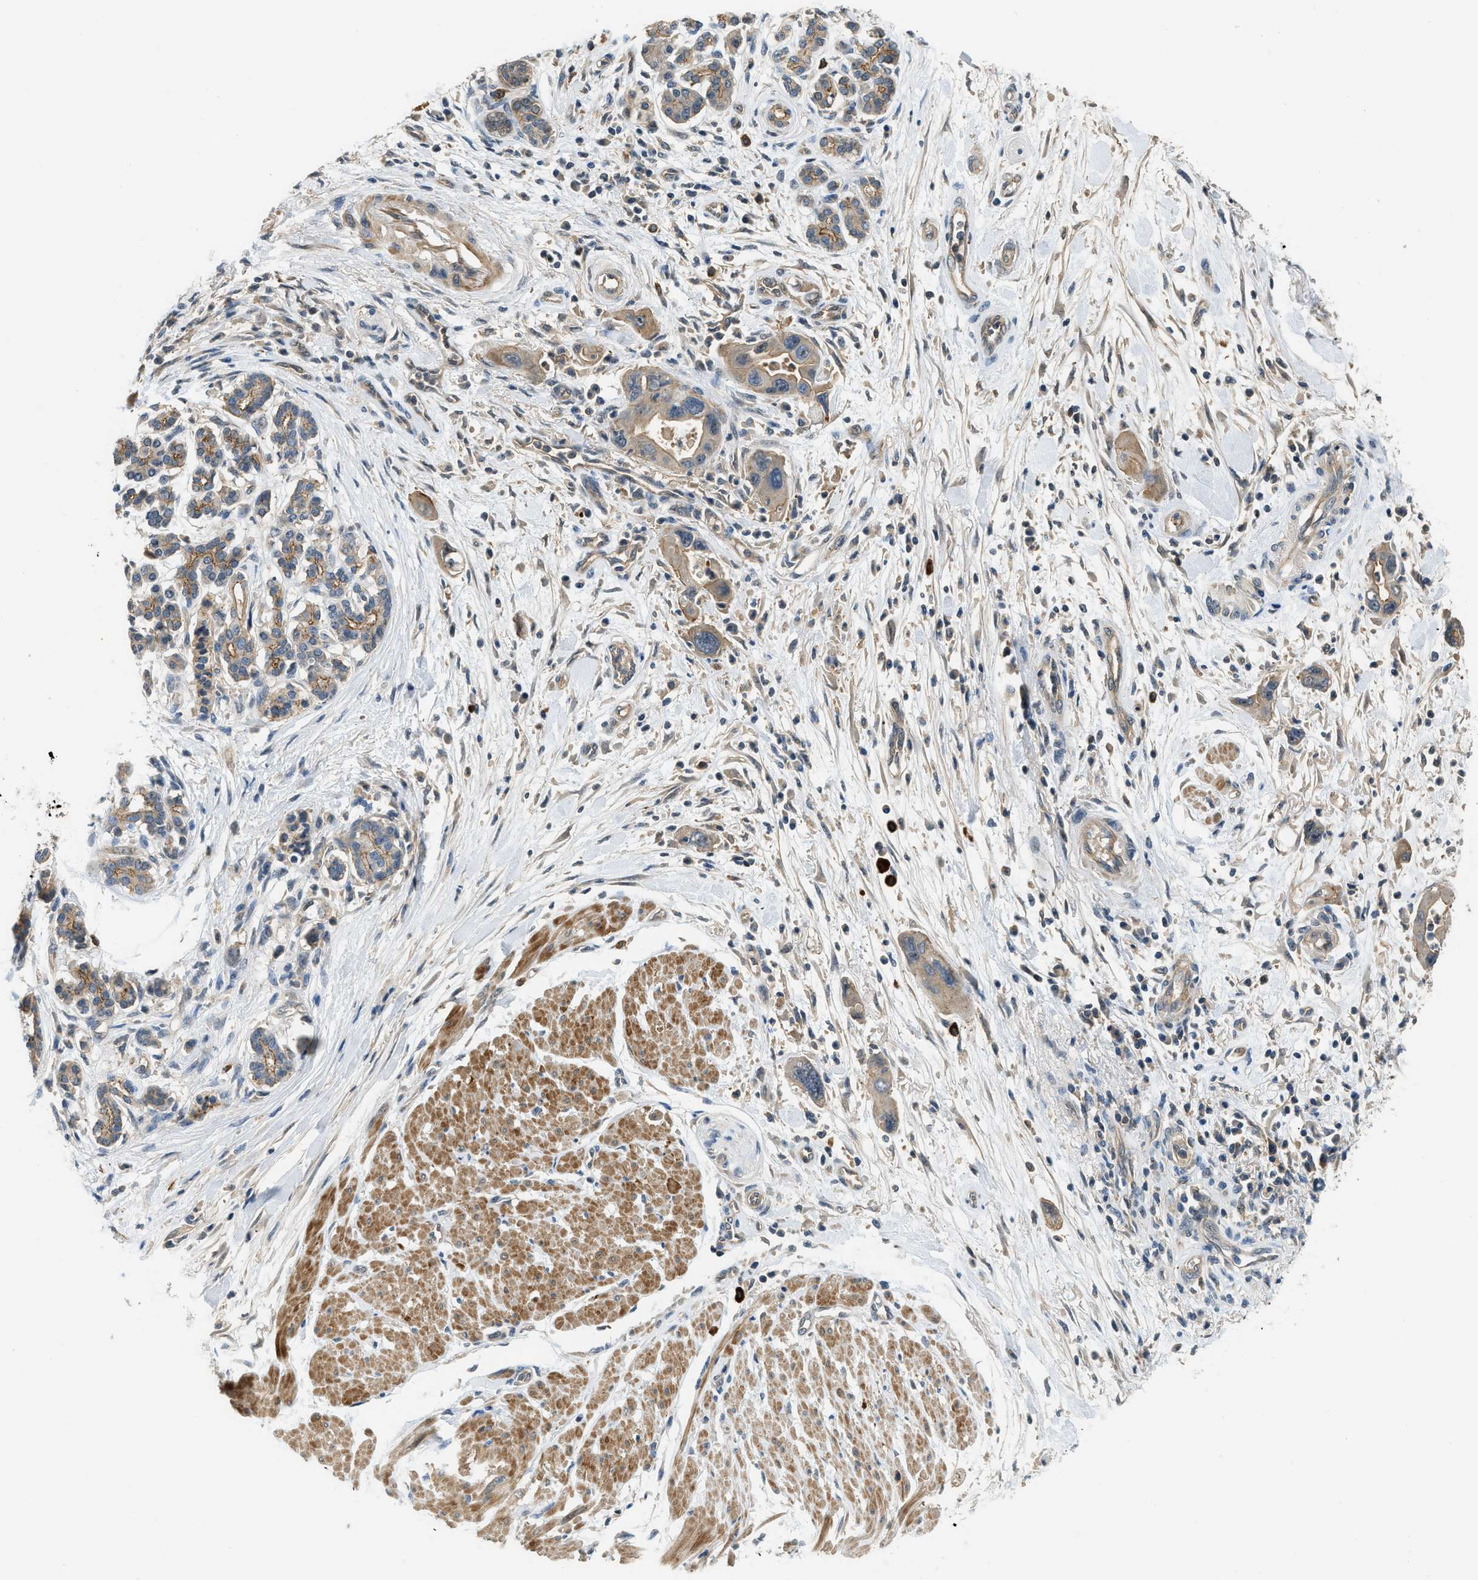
{"staining": {"intensity": "weak", "quantity": "25%-75%", "location": "cytoplasmic/membranous"}, "tissue": "pancreatic cancer", "cell_type": "Tumor cells", "image_type": "cancer", "snomed": [{"axis": "morphology", "description": "Normal tissue, NOS"}, {"axis": "morphology", "description": "Adenocarcinoma, NOS"}, {"axis": "topography", "description": "Pancreas"}], "caption": "Tumor cells exhibit low levels of weak cytoplasmic/membranous staining in approximately 25%-75% of cells in adenocarcinoma (pancreatic).", "gene": "CBLB", "patient": {"sex": "female", "age": 71}}